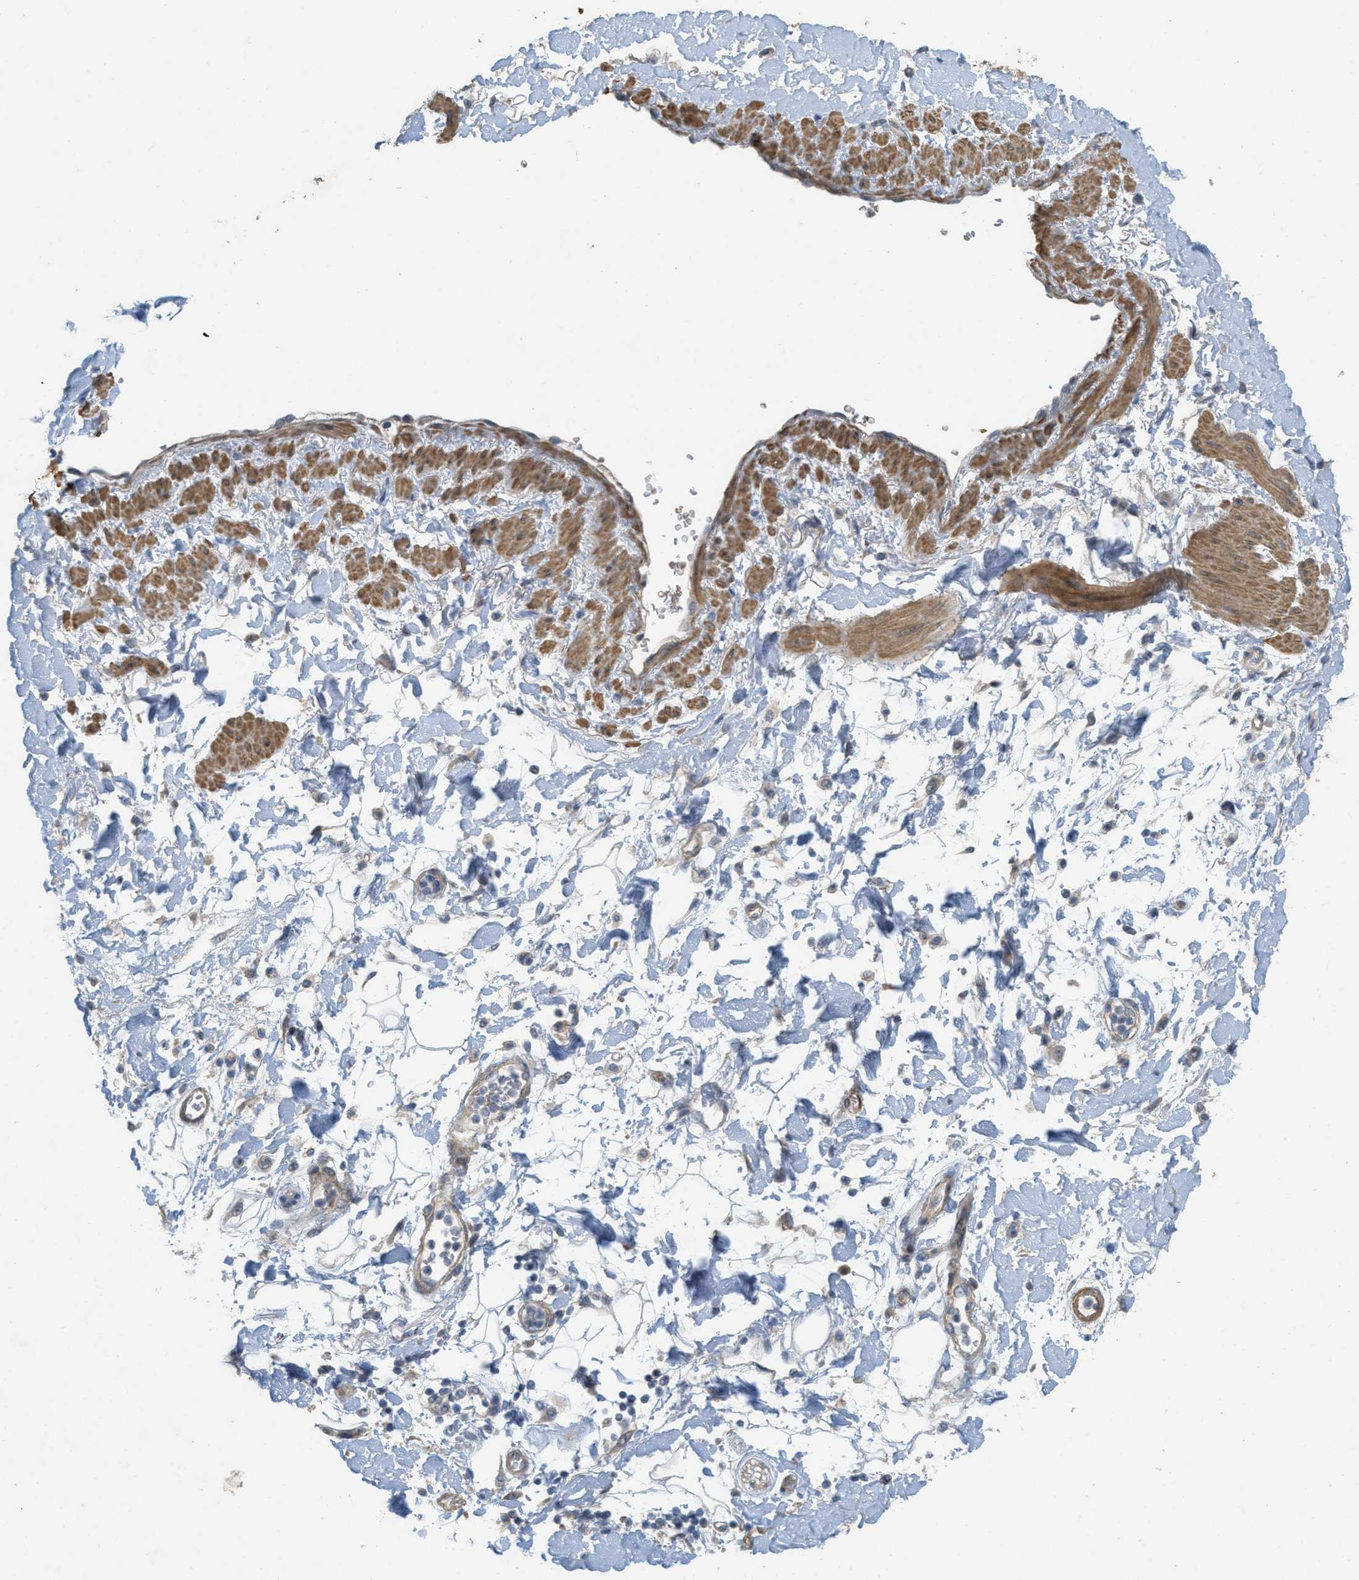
{"staining": {"intensity": "negative", "quantity": "none", "location": "none"}, "tissue": "adipose tissue", "cell_type": "Adipocytes", "image_type": "normal", "snomed": [{"axis": "morphology", "description": "Normal tissue, NOS"}, {"axis": "morphology", "description": "Adenocarcinoma, NOS"}, {"axis": "topography", "description": "Duodenum"}, {"axis": "topography", "description": "Peripheral nerve tissue"}], "caption": "Micrograph shows no protein staining in adipocytes of normal adipose tissue.", "gene": "MRS2", "patient": {"sex": "female", "age": 60}}